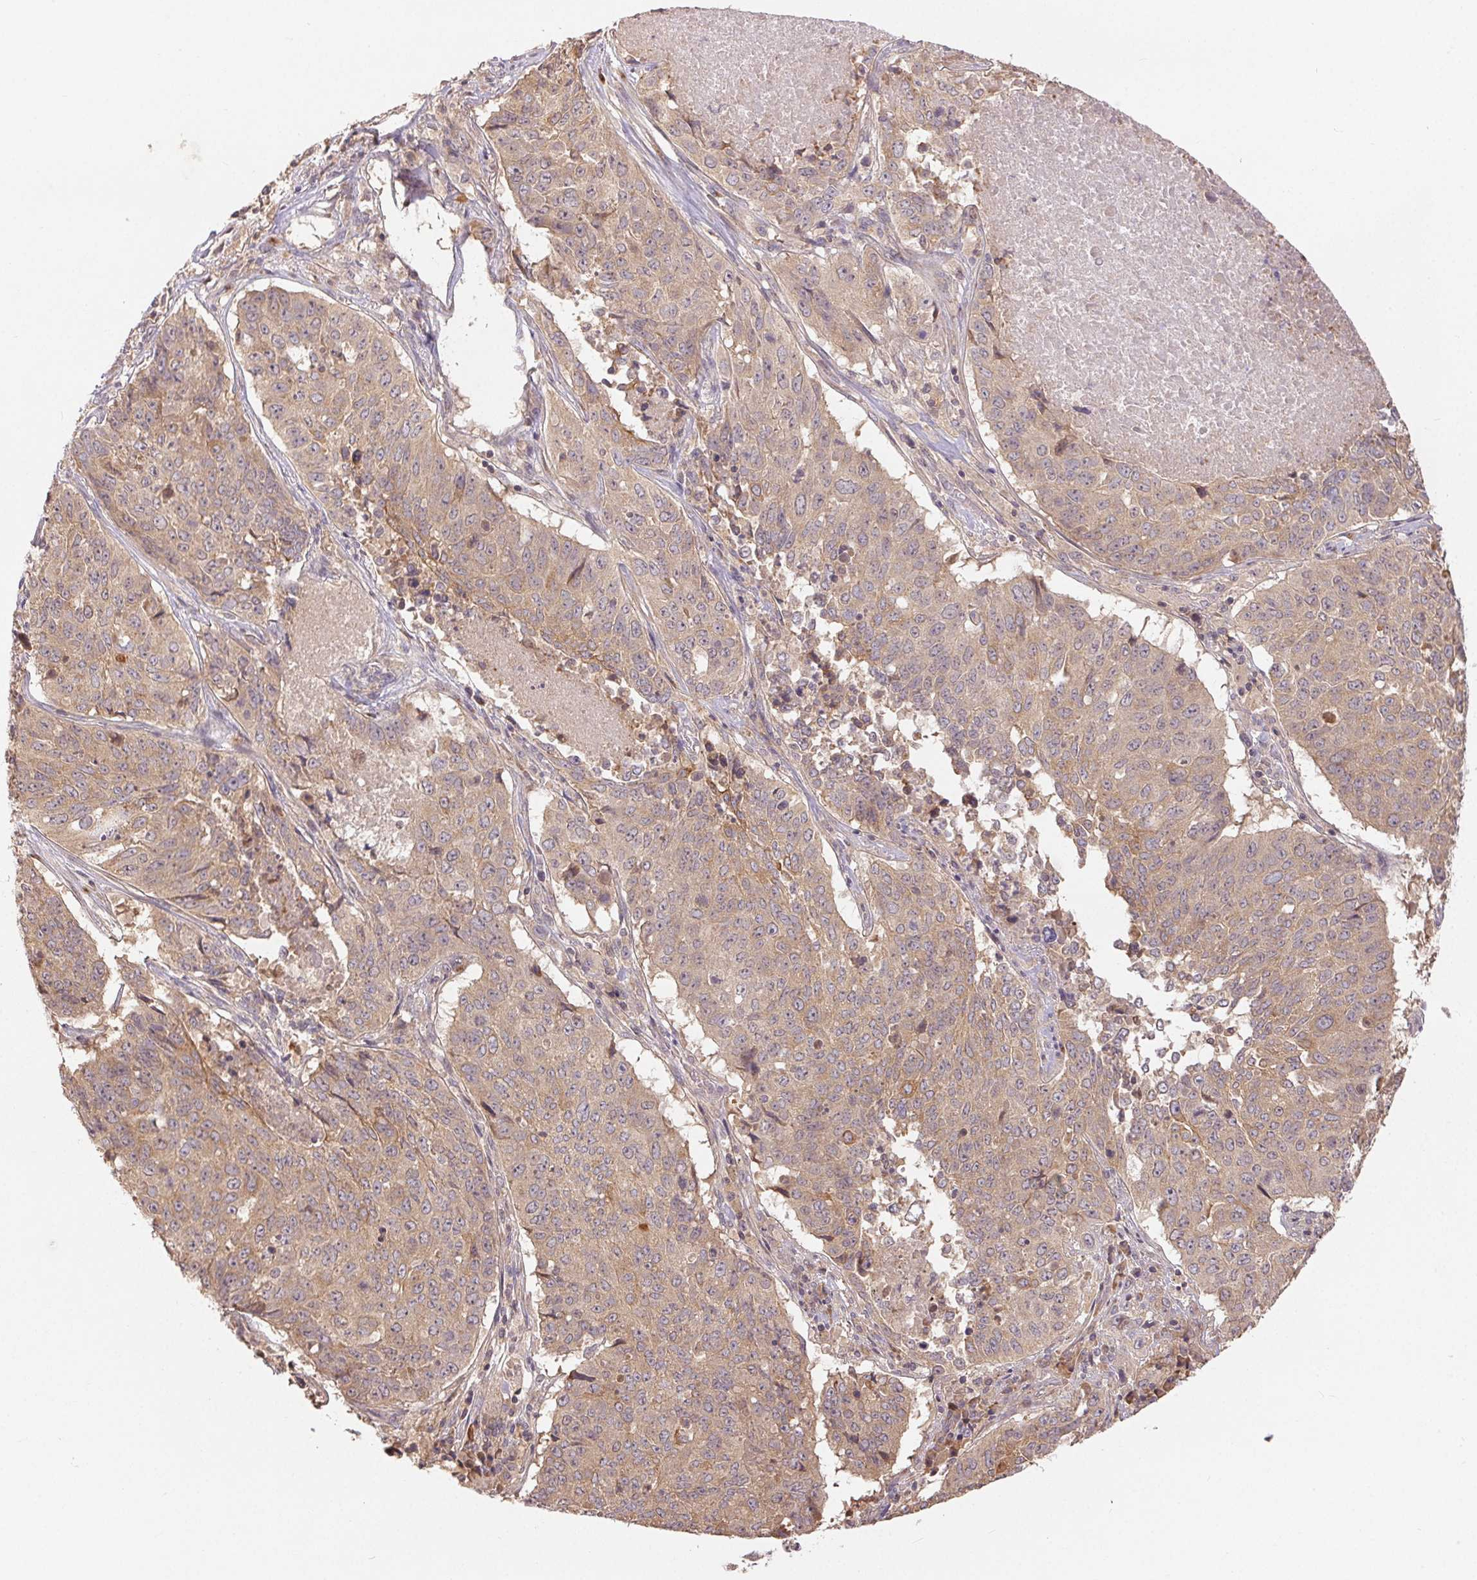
{"staining": {"intensity": "weak", "quantity": "25%-75%", "location": "cytoplasmic/membranous"}, "tissue": "lung cancer", "cell_type": "Tumor cells", "image_type": "cancer", "snomed": [{"axis": "morphology", "description": "Normal tissue, NOS"}, {"axis": "morphology", "description": "Squamous cell carcinoma, NOS"}, {"axis": "topography", "description": "Bronchus"}, {"axis": "topography", "description": "Lung"}], "caption": "Protein staining by IHC demonstrates weak cytoplasmic/membranous staining in about 25%-75% of tumor cells in lung cancer (squamous cell carcinoma).", "gene": "MAPKAPK2", "patient": {"sex": "male", "age": 64}}